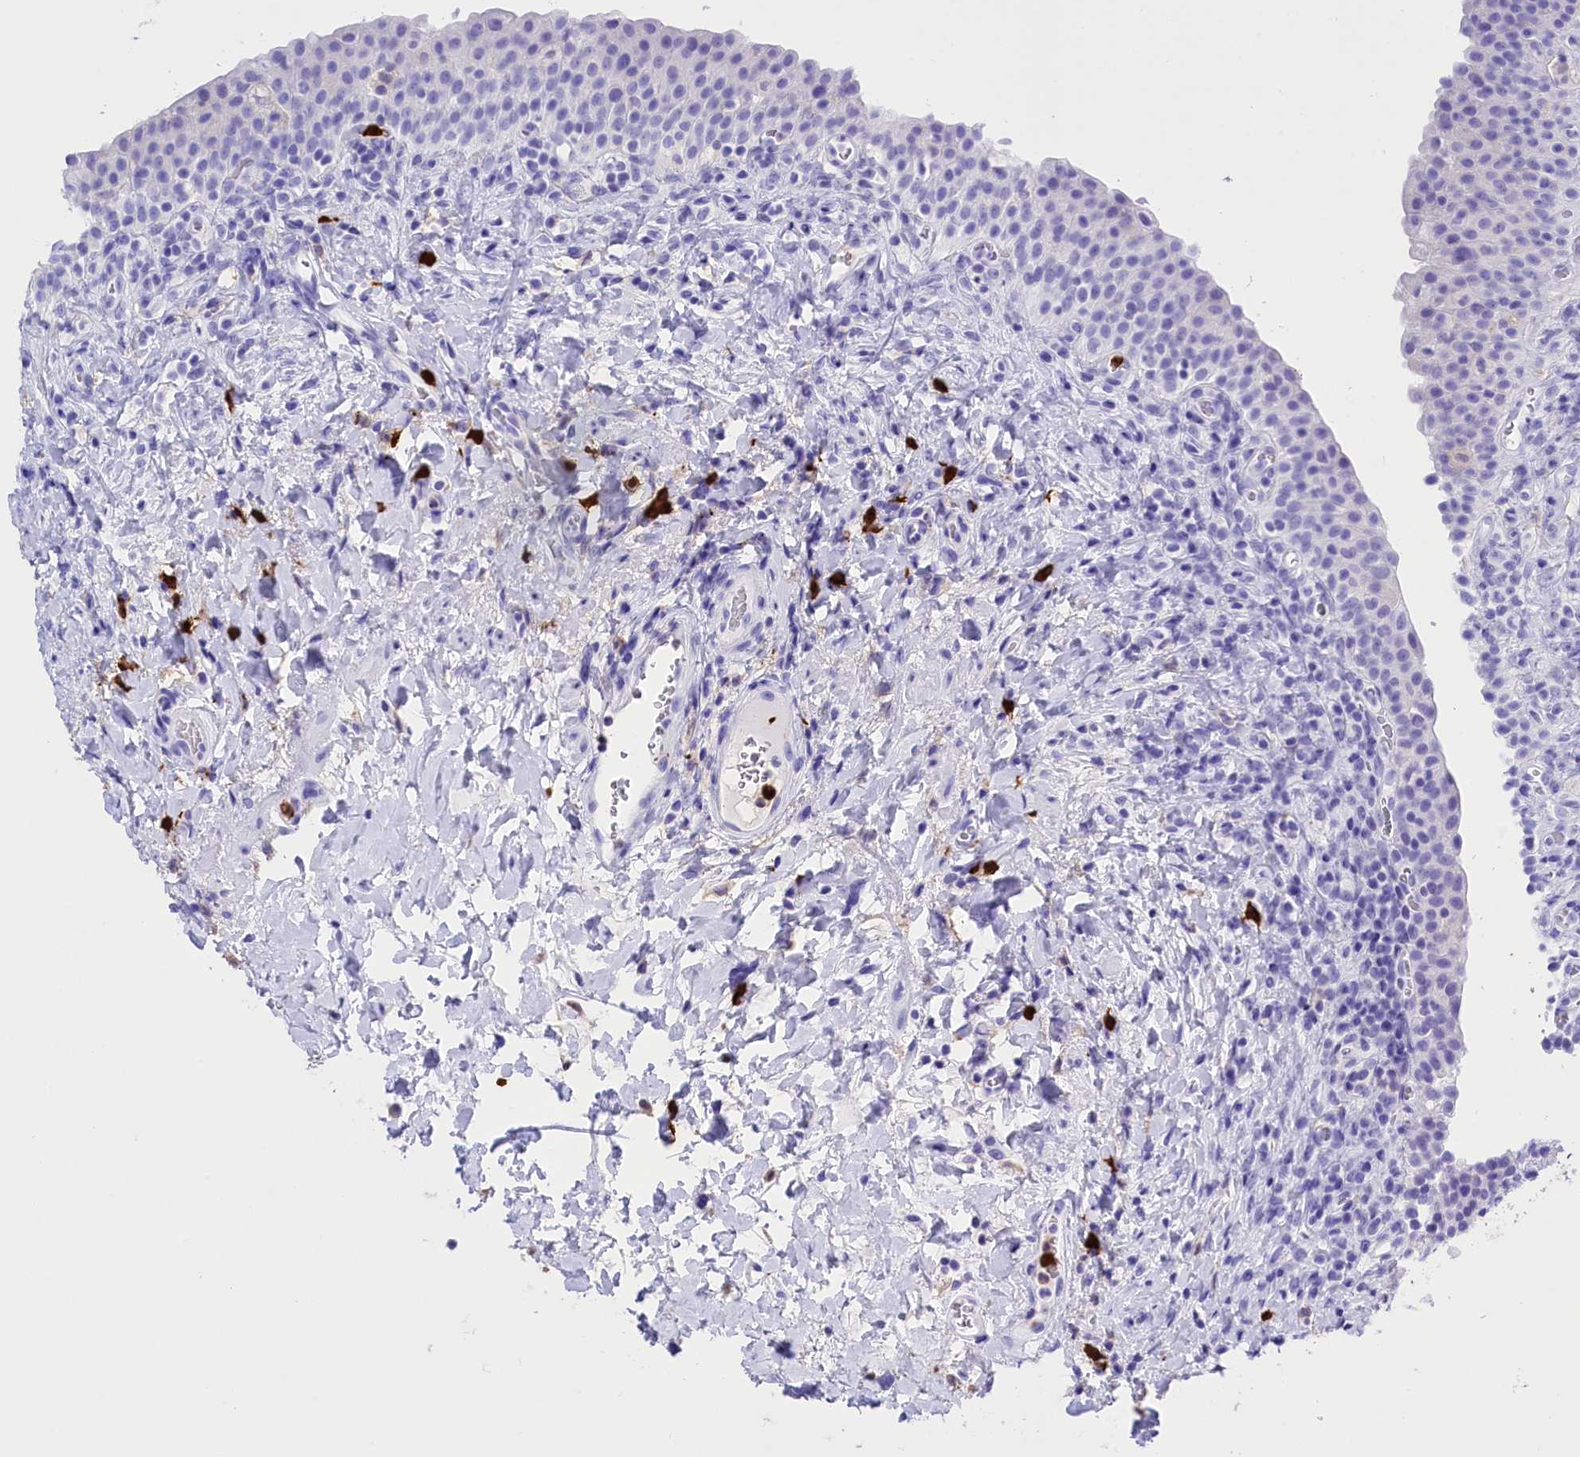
{"staining": {"intensity": "negative", "quantity": "none", "location": "none"}, "tissue": "urinary bladder", "cell_type": "Urothelial cells", "image_type": "normal", "snomed": [{"axis": "morphology", "description": "Normal tissue, NOS"}, {"axis": "morphology", "description": "Inflammation, NOS"}, {"axis": "topography", "description": "Urinary bladder"}], "caption": "The IHC image has no significant staining in urothelial cells of urinary bladder. The staining is performed using DAB (3,3'-diaminobenzidine) brown chromogen with nuclei counter-stained in using hematoxylin.", "gene": "CLC", "patient": {"sex": "male", "age": 64}}